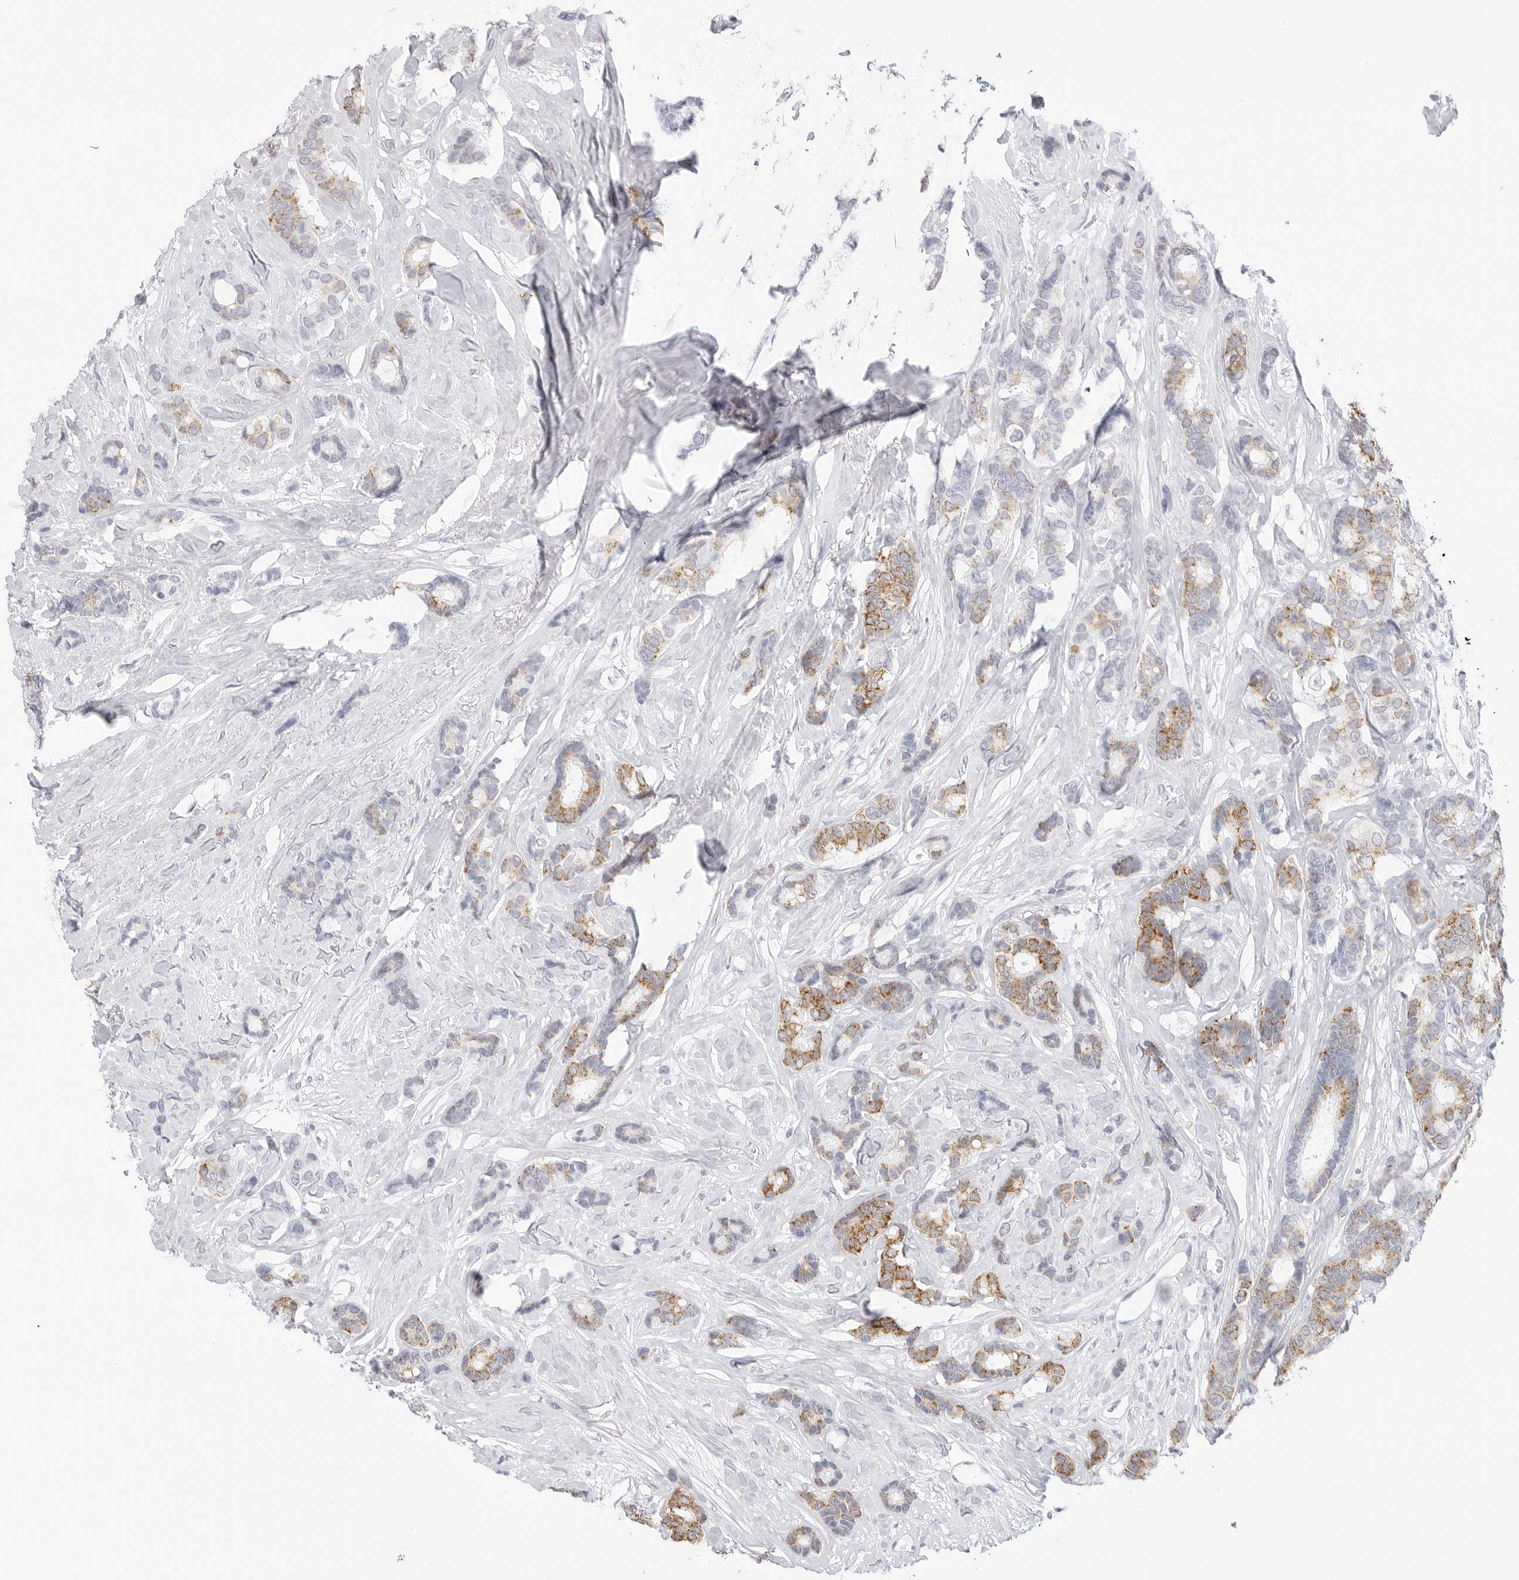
{"staining": {"intensity": "moderate", "quantity": "25%-75%", "location": "cytoplasmic/membranous"}, "tissue": "breast cancer", "cell_type": "Tumor cells", "image_type": "cancer", "snomed": [{"axis": "morphology", "description": "Duct carcinoma"}, {"axis": "topography", "description": "Breast"}], "caption": "Human breast cancer stained for a protein (brown) shows moderate cytoplasmic/membranous positive expression in approximately 25%-75% of tumor cells.", "gene": "HMGCS2", "patient": {"sex": "female", "age": 87}}